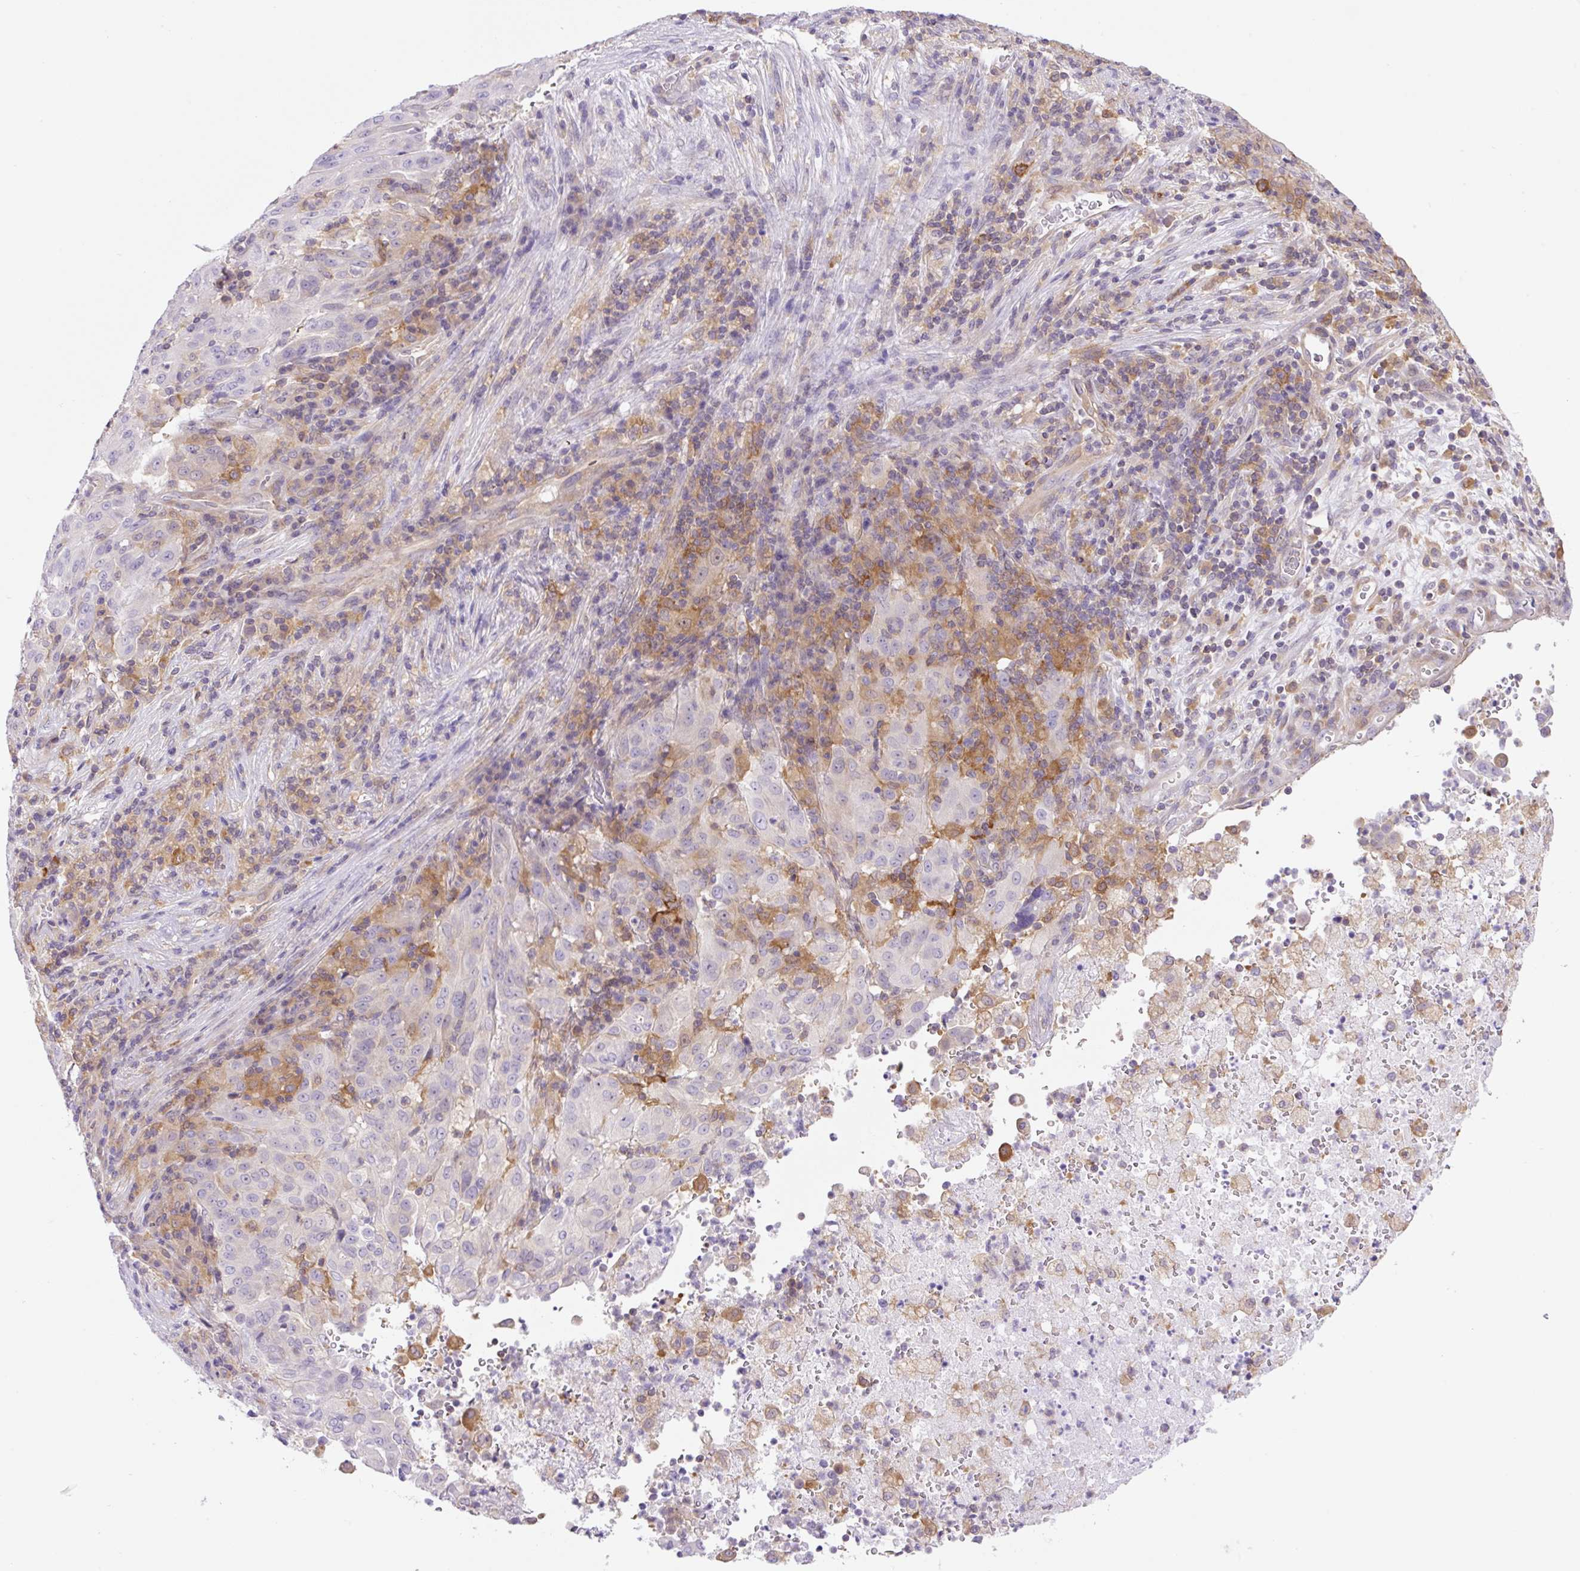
{"staining": {"intensity": "negative", "quantity": "none", "location": "none"}, "tissue": "pancreatic cancer", "cell_type": "Tumor cells", "image_type": "cancer", "snomed": [{"axis": "morphology", "description": "Adenocarcinoma, NOS"}, {"axis": "topography", "description": "Pancreas"}], "caption": "This is an immunohistochemistry micrograph of human pancreatic adenocarcinoma. There is no staining in tumor cells.", "gene": "CAMK2B", "patient": {"sex": "male", "age": 63}}